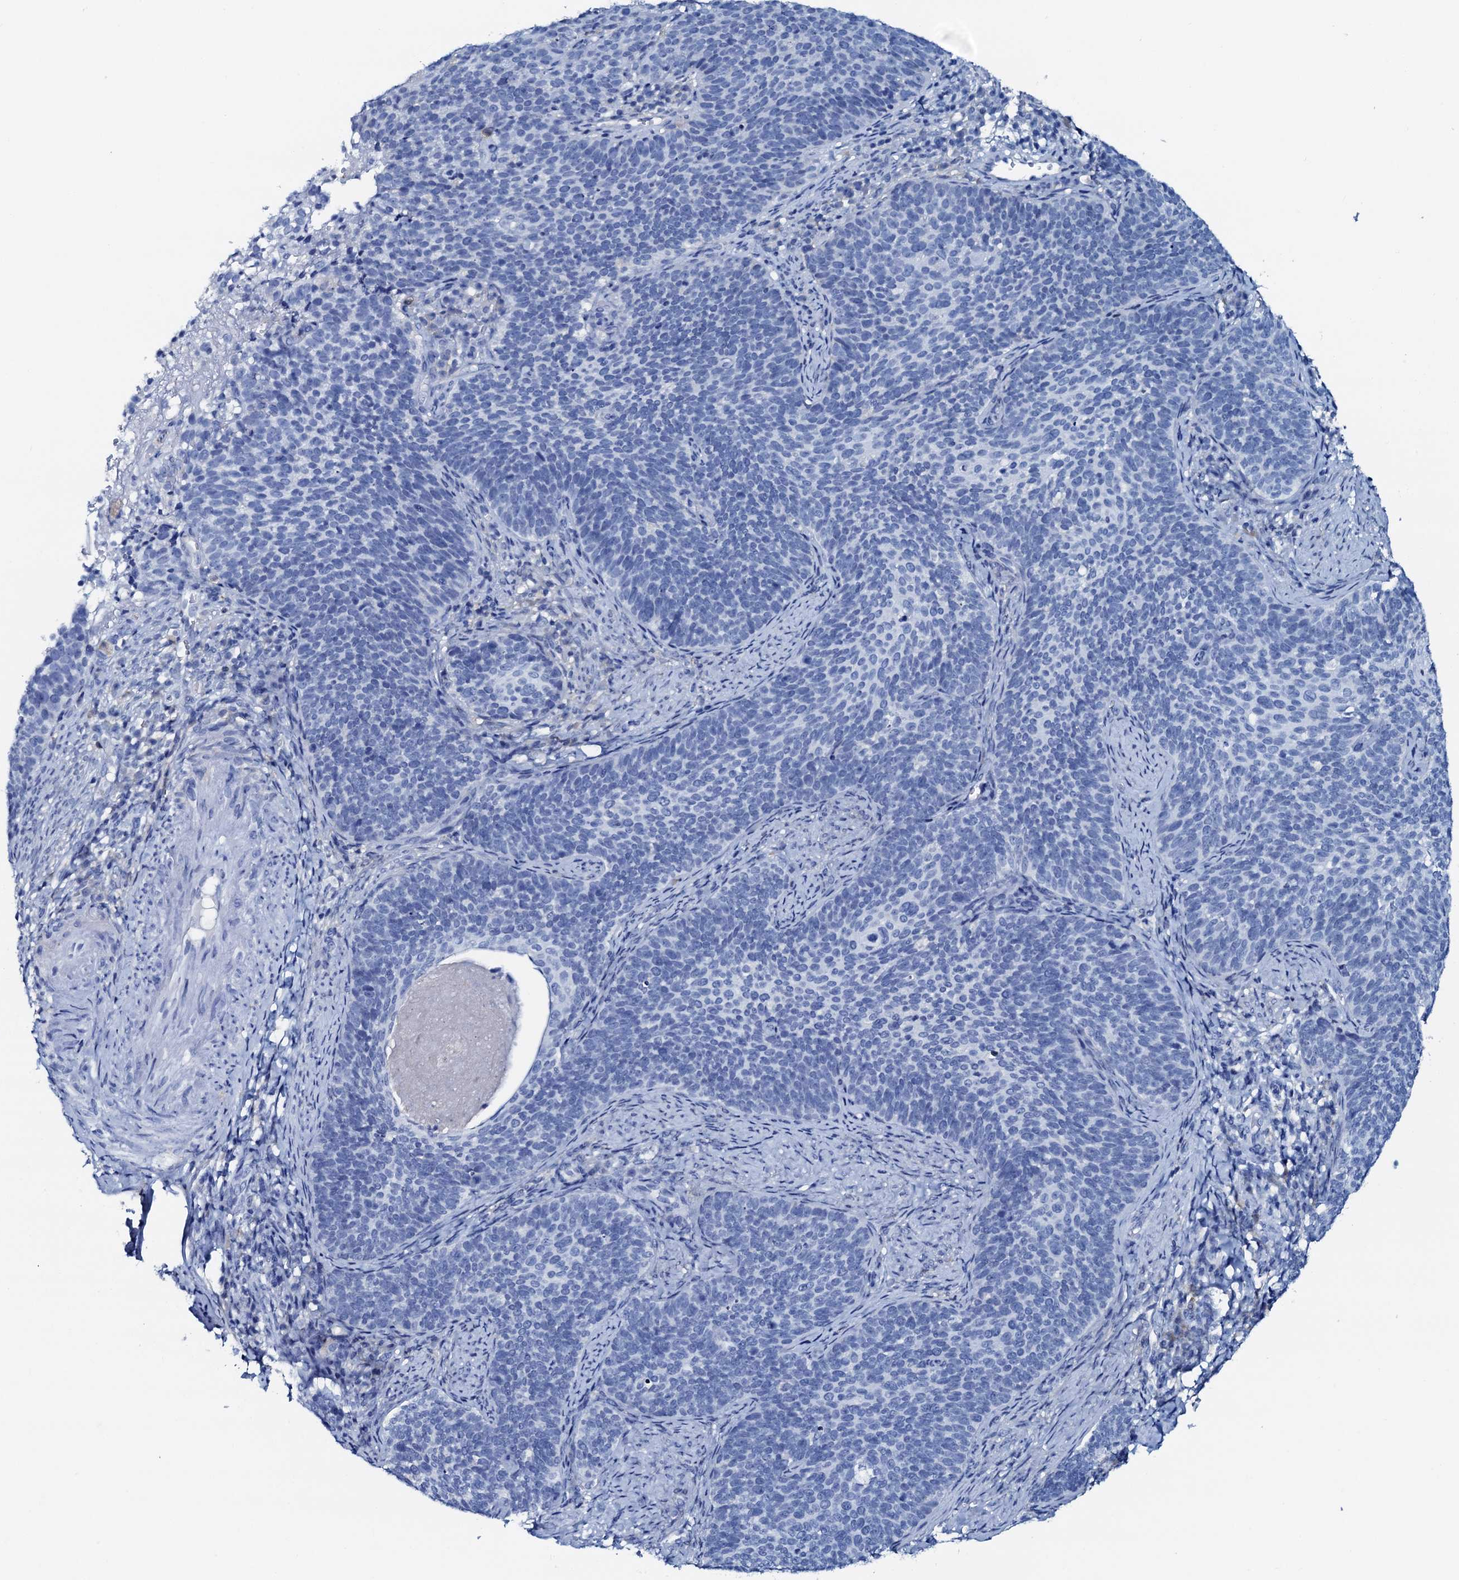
{"staining": {"intensity": "negative", "quantity": "none", "location": "none"}, "tissue": "cervical cancer", "cell_type": "Tumor cells", "image_type": "cancer", "snomed": [{"axis": "morphology", "description": "Normal tissue, NOS"}, {"axis": "morphology", "description": "Squamous cell carcinoma, NOS"}, {"axis": "topography", "description": "Cervix"}], "caption": "A high-resolution photomicrograph shows immunohistochemistry staining of cervical cancer (squamous cell carcinoma), which displays no significant staining in tumor cells.", "gene": "AMER2", "patient": {"sex": "female", "age": 39}}